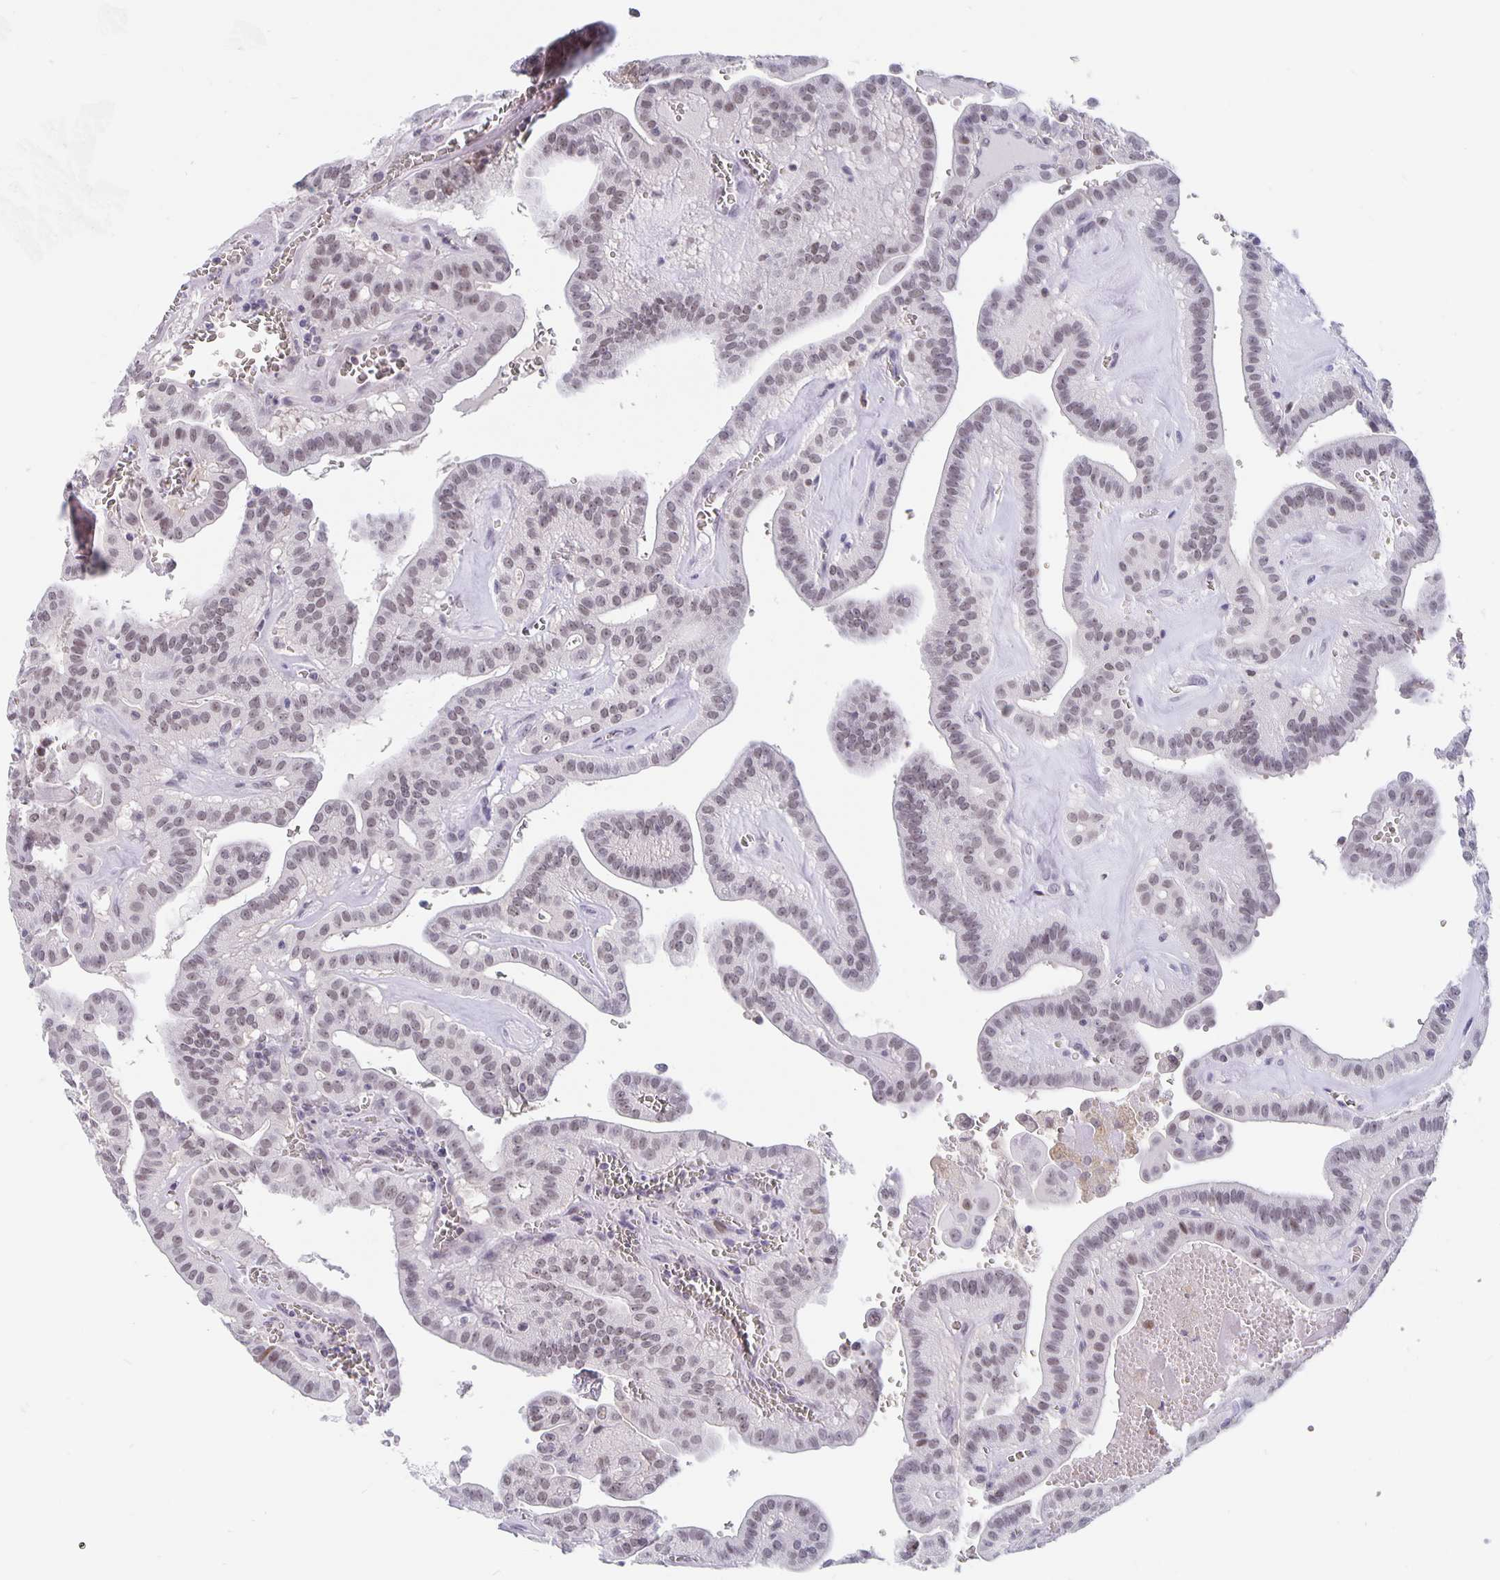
{"staining": {"intensity": "weak", "quantity": ">75%", "location": "nuclear"}, "tissue": "thyroid cancer", "cell_type": "Tumor cells", "image_type": "cancer", "snomed": [{"axis": "morphology", "description": "Papillary adenocarcinoma, NOS"}, {"axis": "topography", "description": "Thyroid gland"}], "caption": "An immunohistochemistry photomicrograph of tumor tissue is shown. Protein staining in brown shows weak nuclear positivity in thyroid cancer (papillary adenocarcinoma) within tumor cells. Ihc stains the protein of interest in brown and the nuclei are stained blue.", "gene": "ZNF691", "patient": {"sex": "male", "age": 52}}